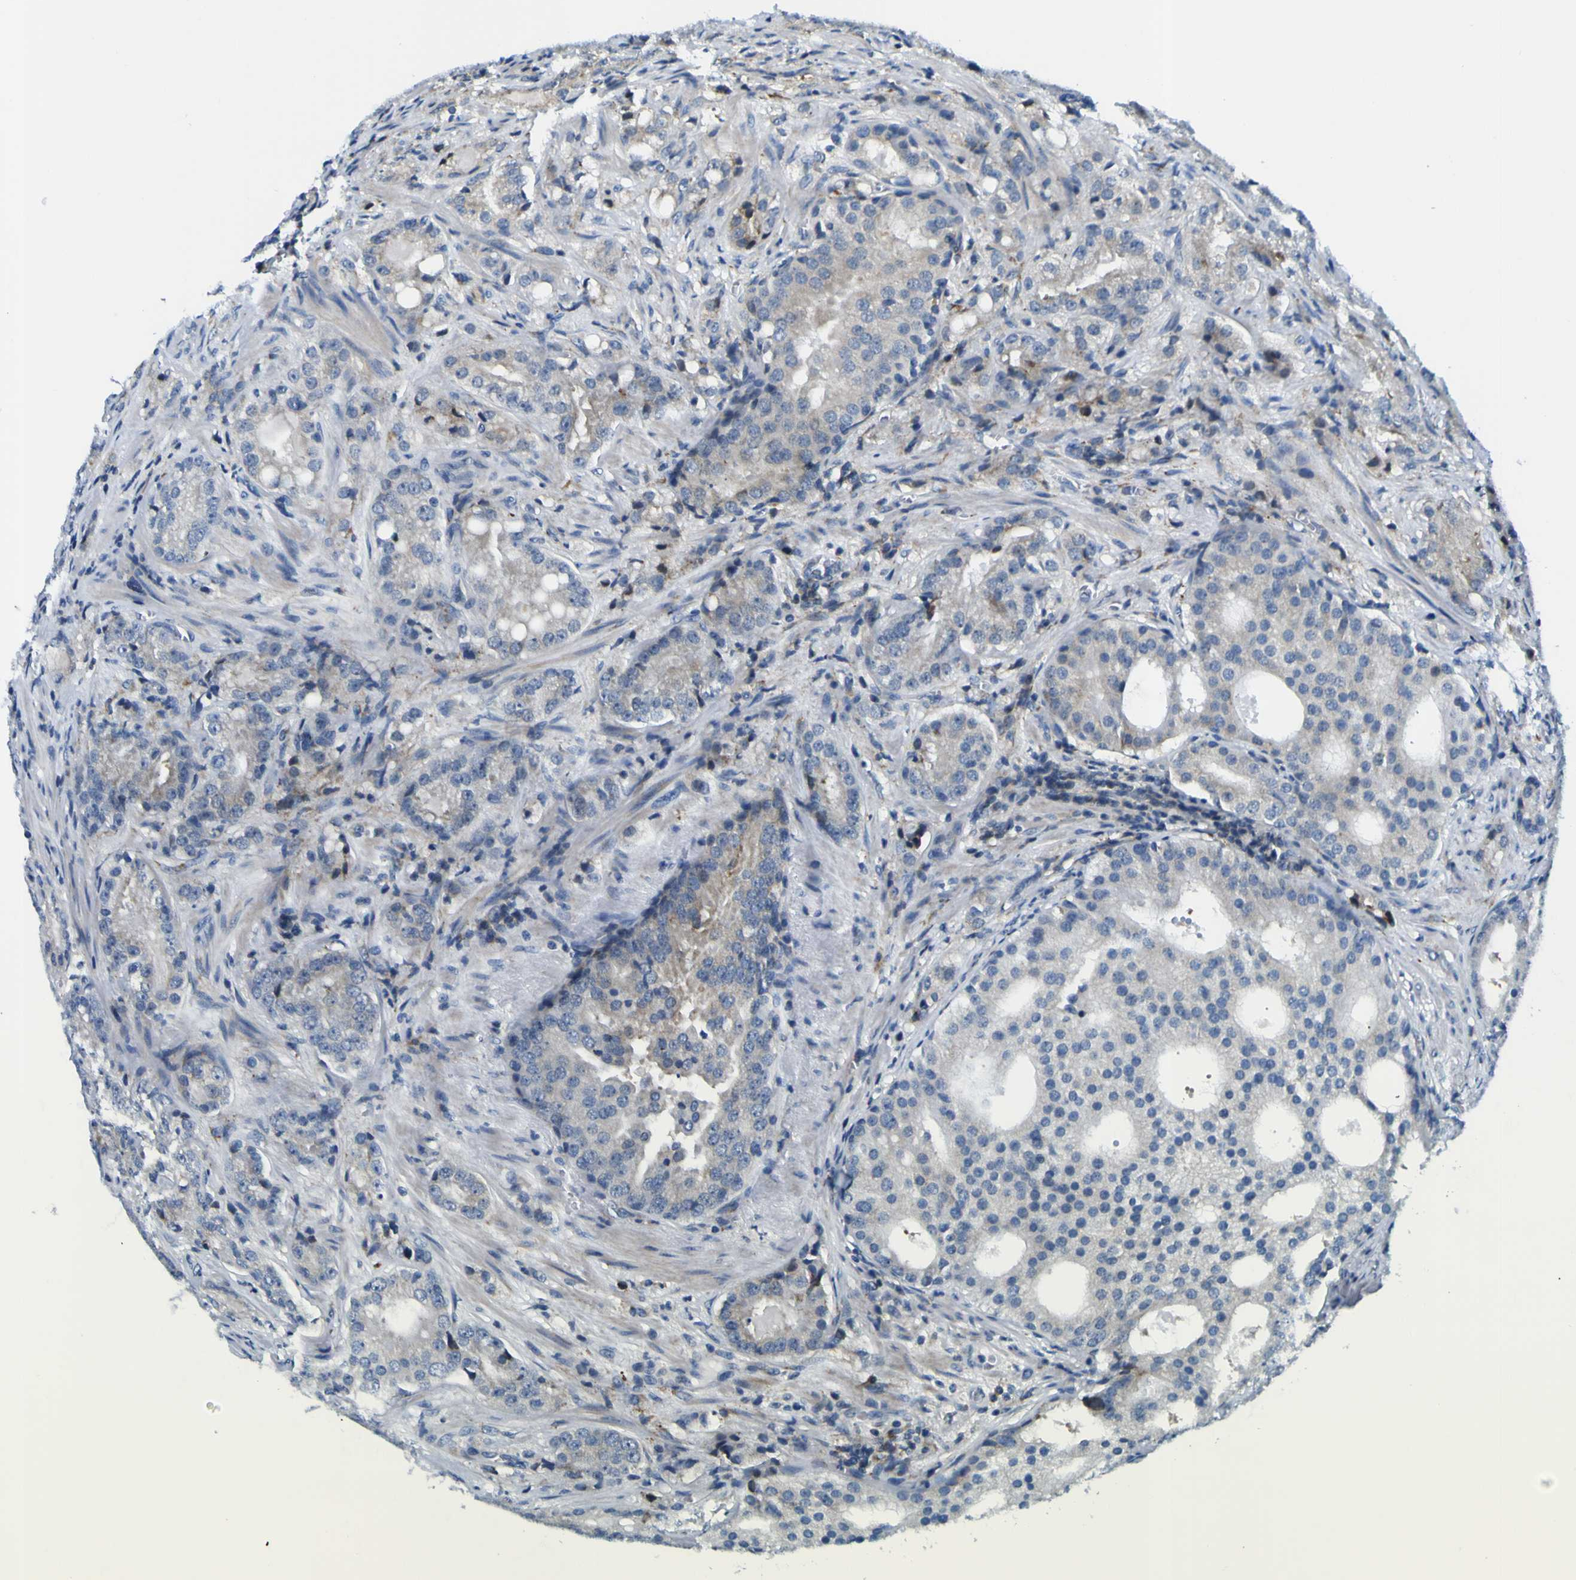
{"staining": {"intensity": "weak", "quantity": "<25%", "location": "cytoplasmic/membranous"}, "tissue": "prostate cancer", "cell_type": "Tumor cells", "image_type": "cancer", "snomed": [{"axis": "morphology", "description": "Adenocarcinoma, High grade"}, {"axis": "topography", "description": "Prostate"}], "caption": "Human prostate cancer (adenocarcinoma (high-grade)) stained for a protein using immunohistochemistry (IHC) displays no expression in tumor cells.", "gene": "NLRP3", "patient": {"sex": "male", "age": 64}}